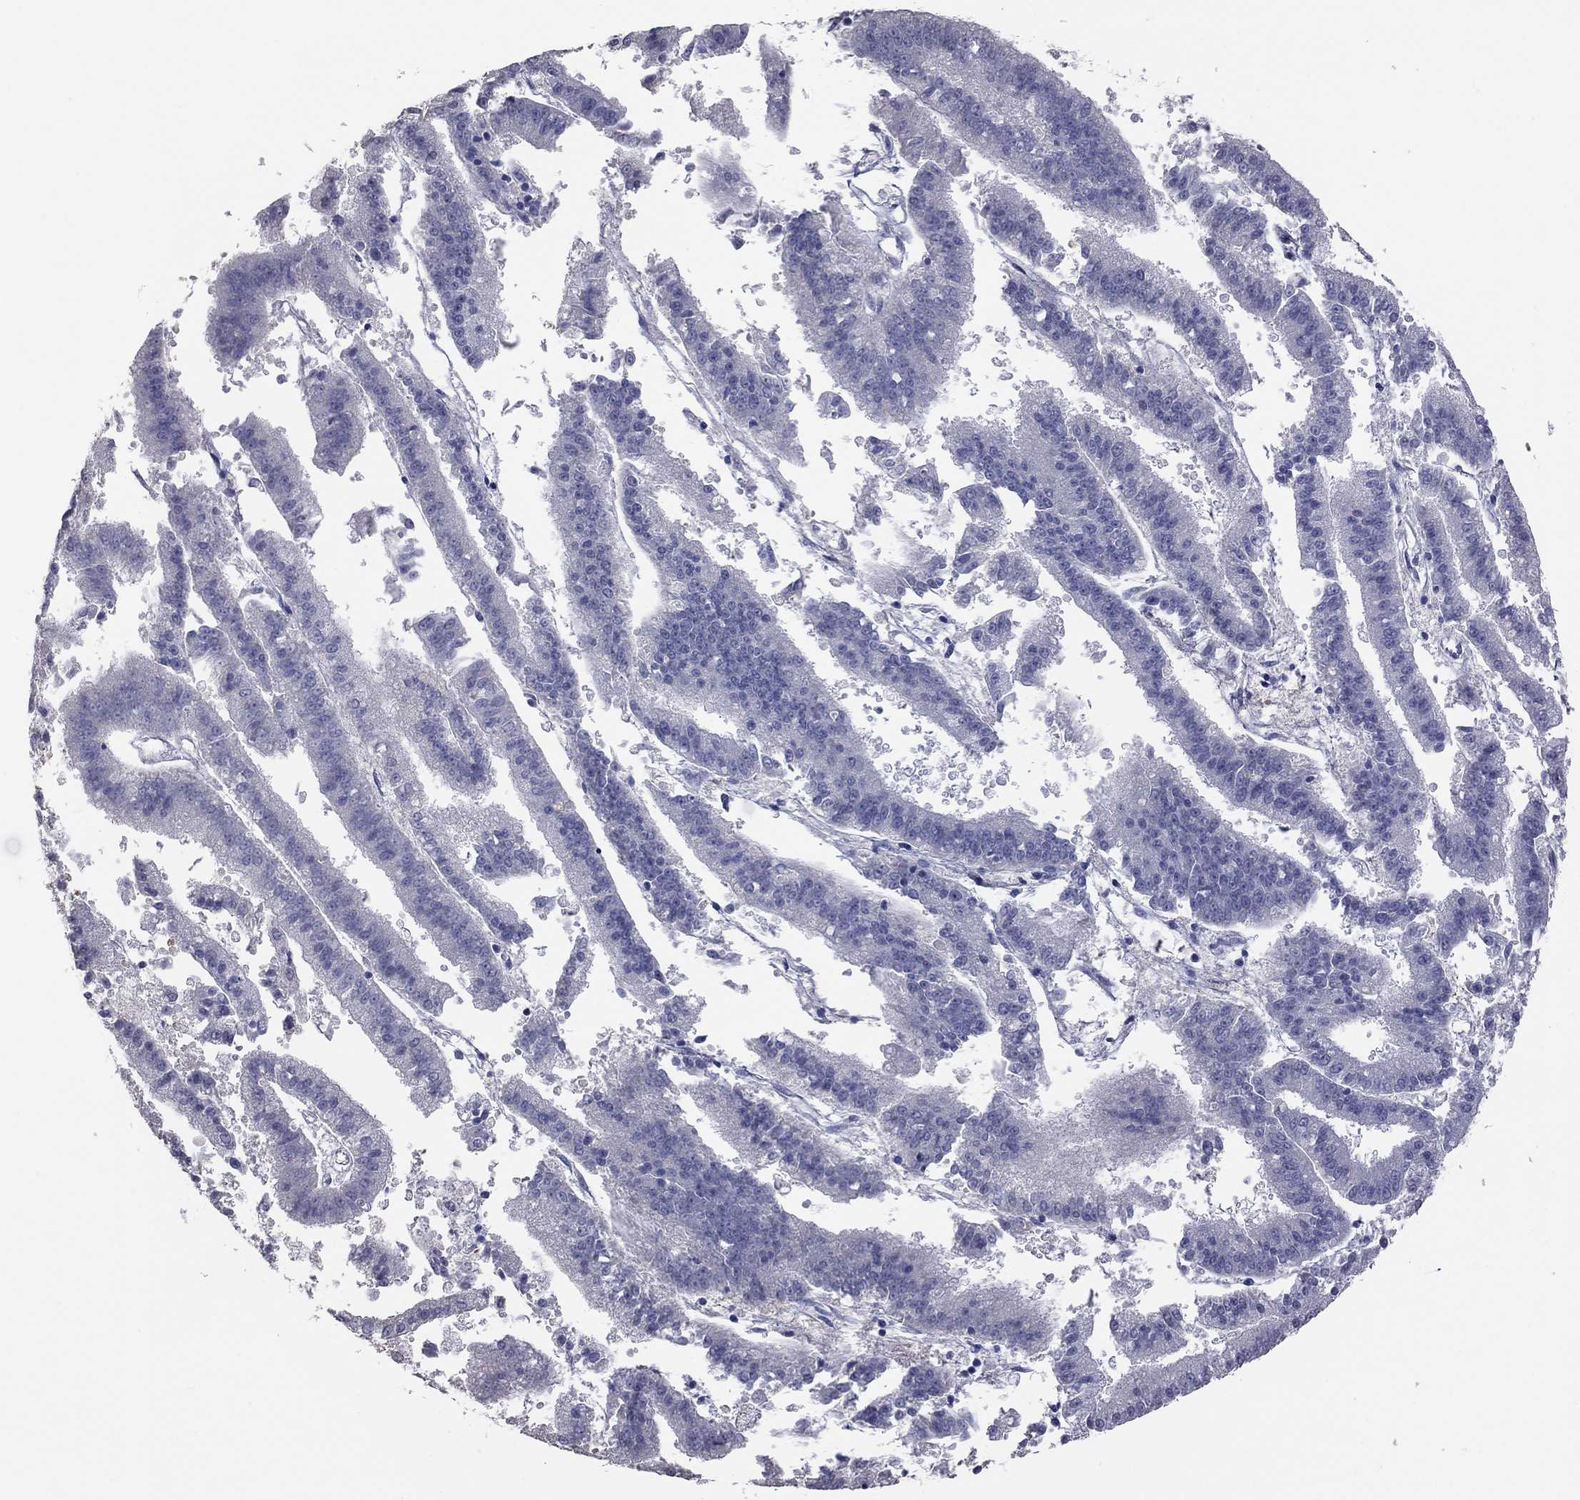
{"staining": {"intensity": "negative", "quantity": "none", "location": "none"}, "tissue": "endometrial cancer", "cell_type": "Tumor cells", "image_type": "cancer", "snomed": [{"axis": "morphology", "description": "Adenocarcinoma, NOS"}, {"axis": "topography", "description": "Endometrium"}], "caption": "Immunohistochemistry (IHC) photomicrograph of endometrial cancer stained for a protein (brown), which displays no staining in tumor cells.", "gene": "HYLS1", "patient": {"sex": "female", "age": 66}}